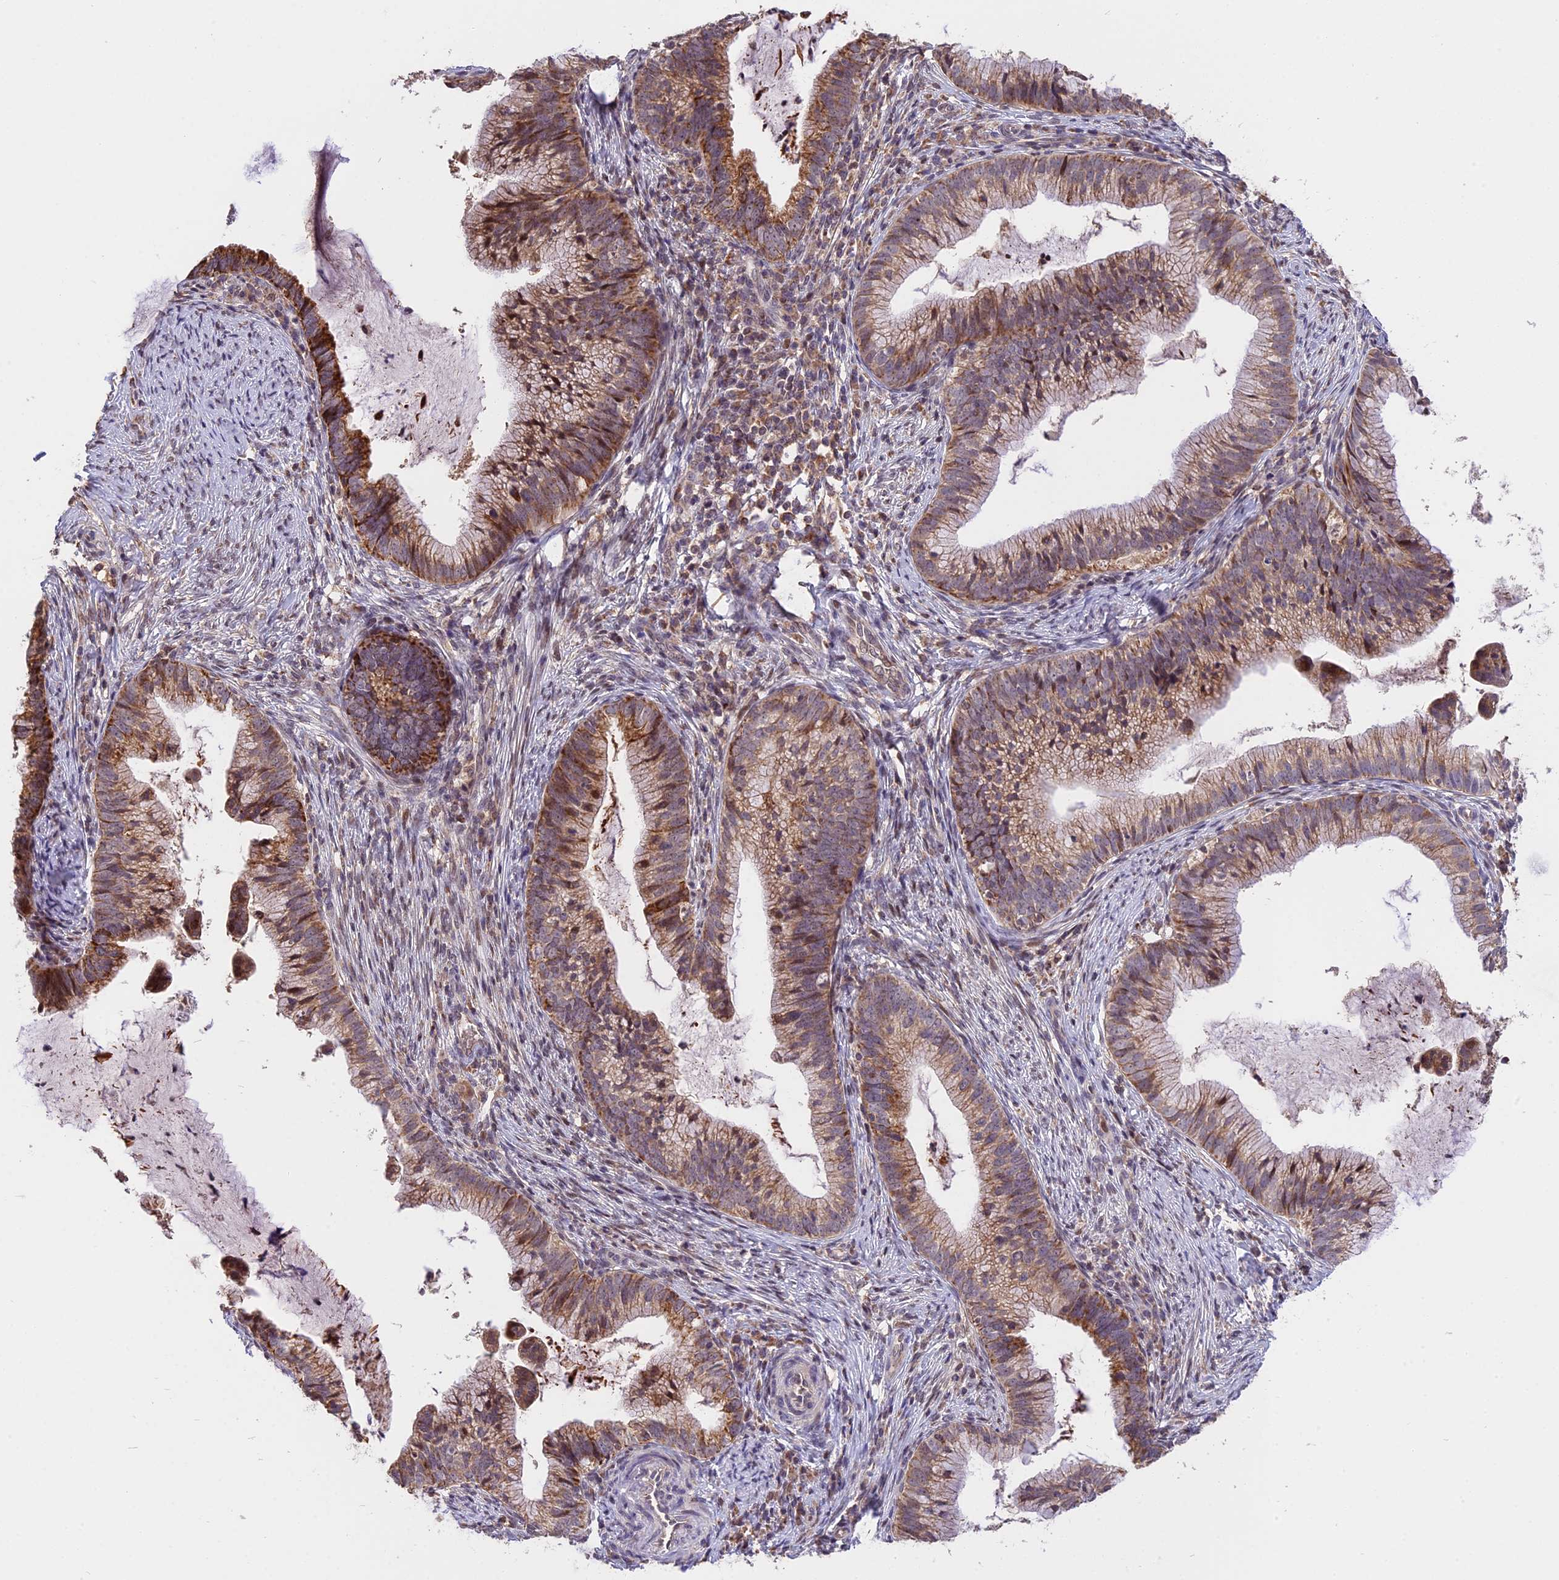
{"staining": {"intensity": "moderate", "quantity": ">75%", "location": "cytoplasmic/membranous"}, "tissue": "cervical cancer", "cell_type": "Tumor cells", "image_type": "cancer", "snomed": [{"axis": "morphology", "description": "Adenocarcinoma, NOS"}, {"axis": "topography", "description": "Cervix"}], "caption": "Tumor cells show medium levels of moderate cytoplasmic/membranous positivity in about >75% of cells in human adenocarcinoma (cervical). (DAB IHC with brightfield microscopy, high magnification).", "gene": "RERGL", "patient": {"sex": "female", "age": 36}}